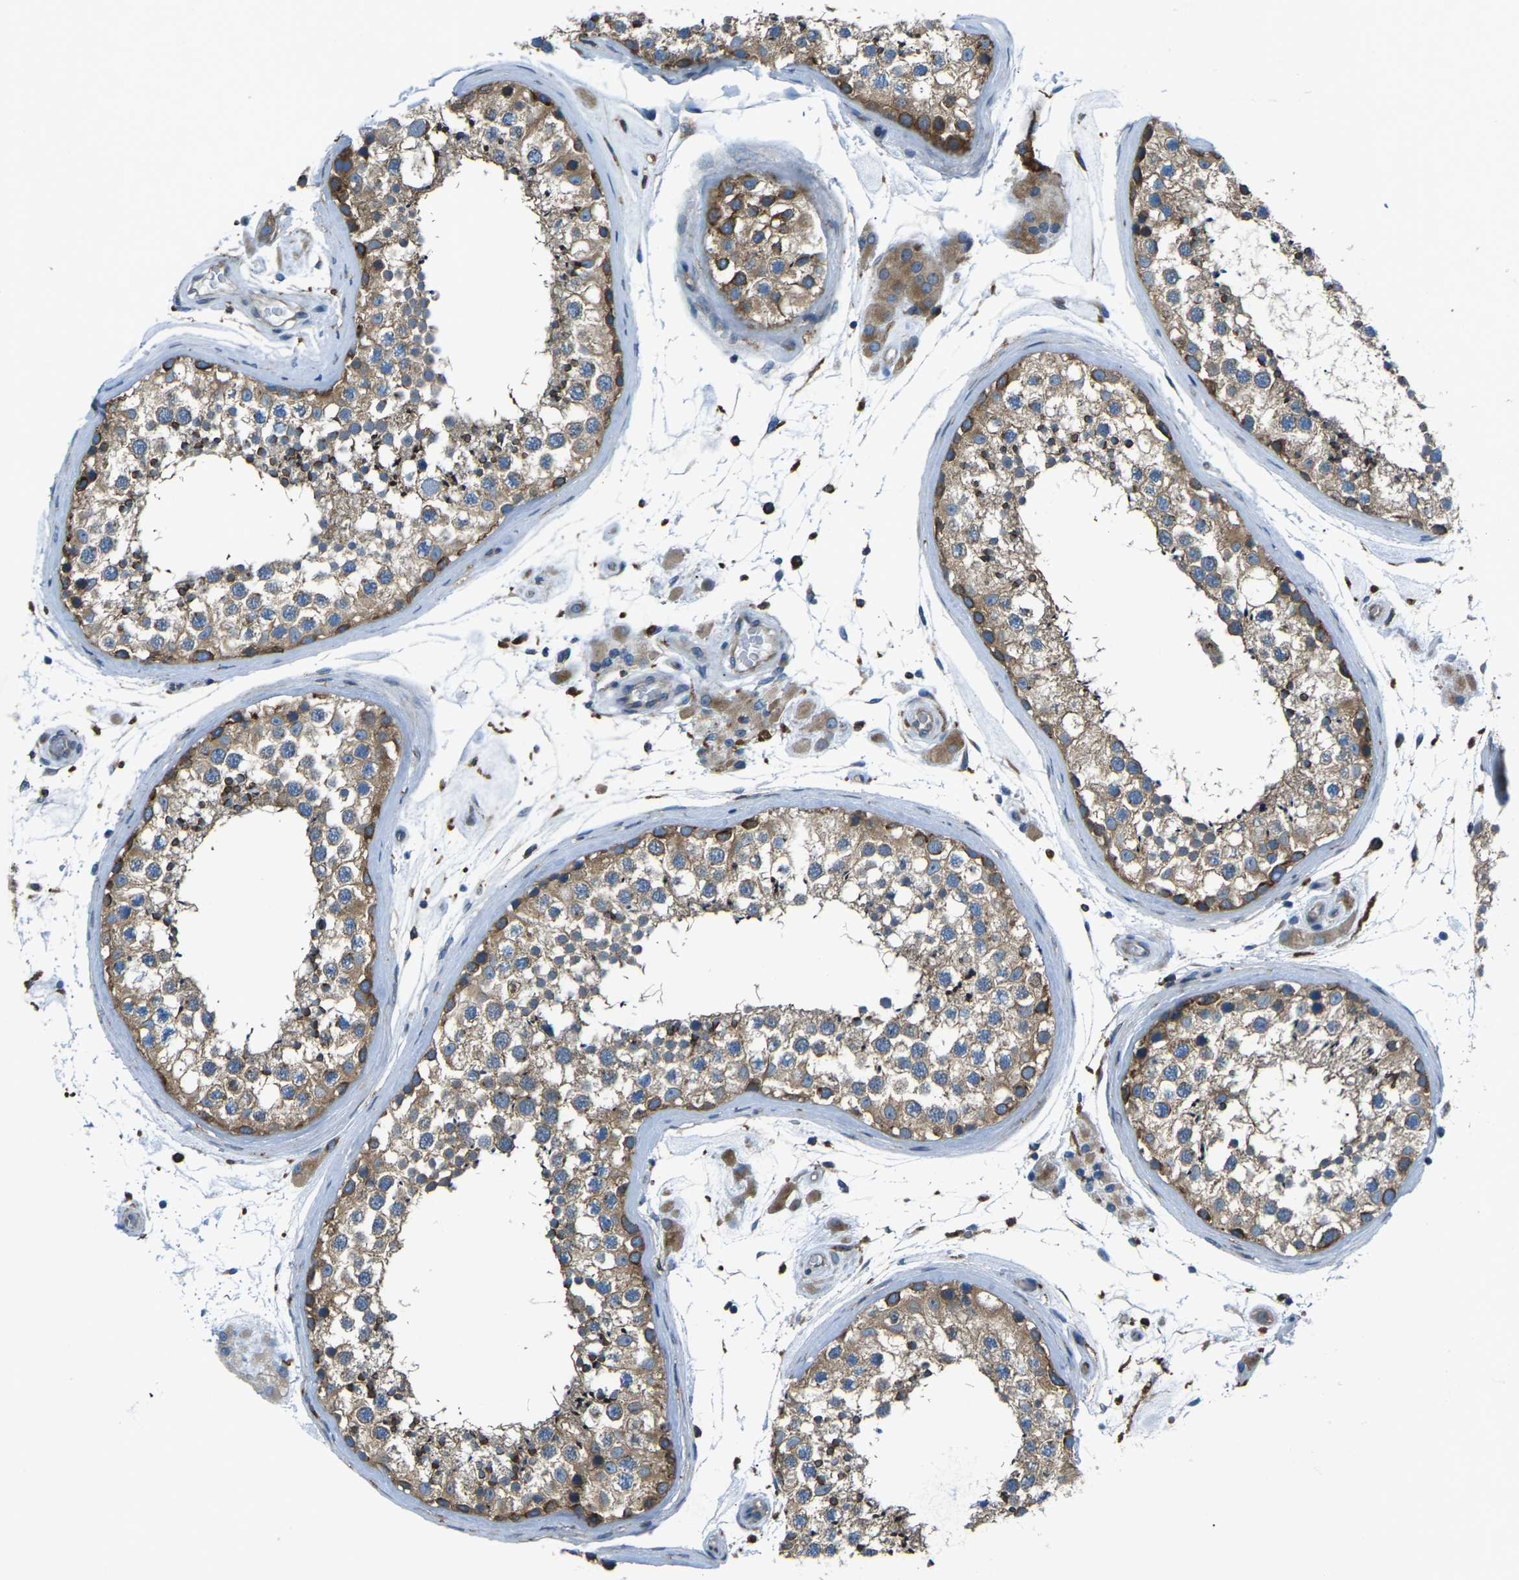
{"staining": {"intensity": "moderate", "quantity": ">75%", "location": "cytoplasmic/membranous"}, "tissue": "testis", "cell_type": "Cells in seminiferous ducts", "image_type": "normal", "snomed": [{"axis": "morphology", "description": "Normal tissue, NOS"}, {"axis": "topography", "description": "Testis"}], "caption": "Protein analysis of benign testis shows moderate cytoplasmic/membranous positivity in about >75% of cells in seminiferous ducts.", "gene": "CDK17", "patient": {"sex": "male", "age": 46}}